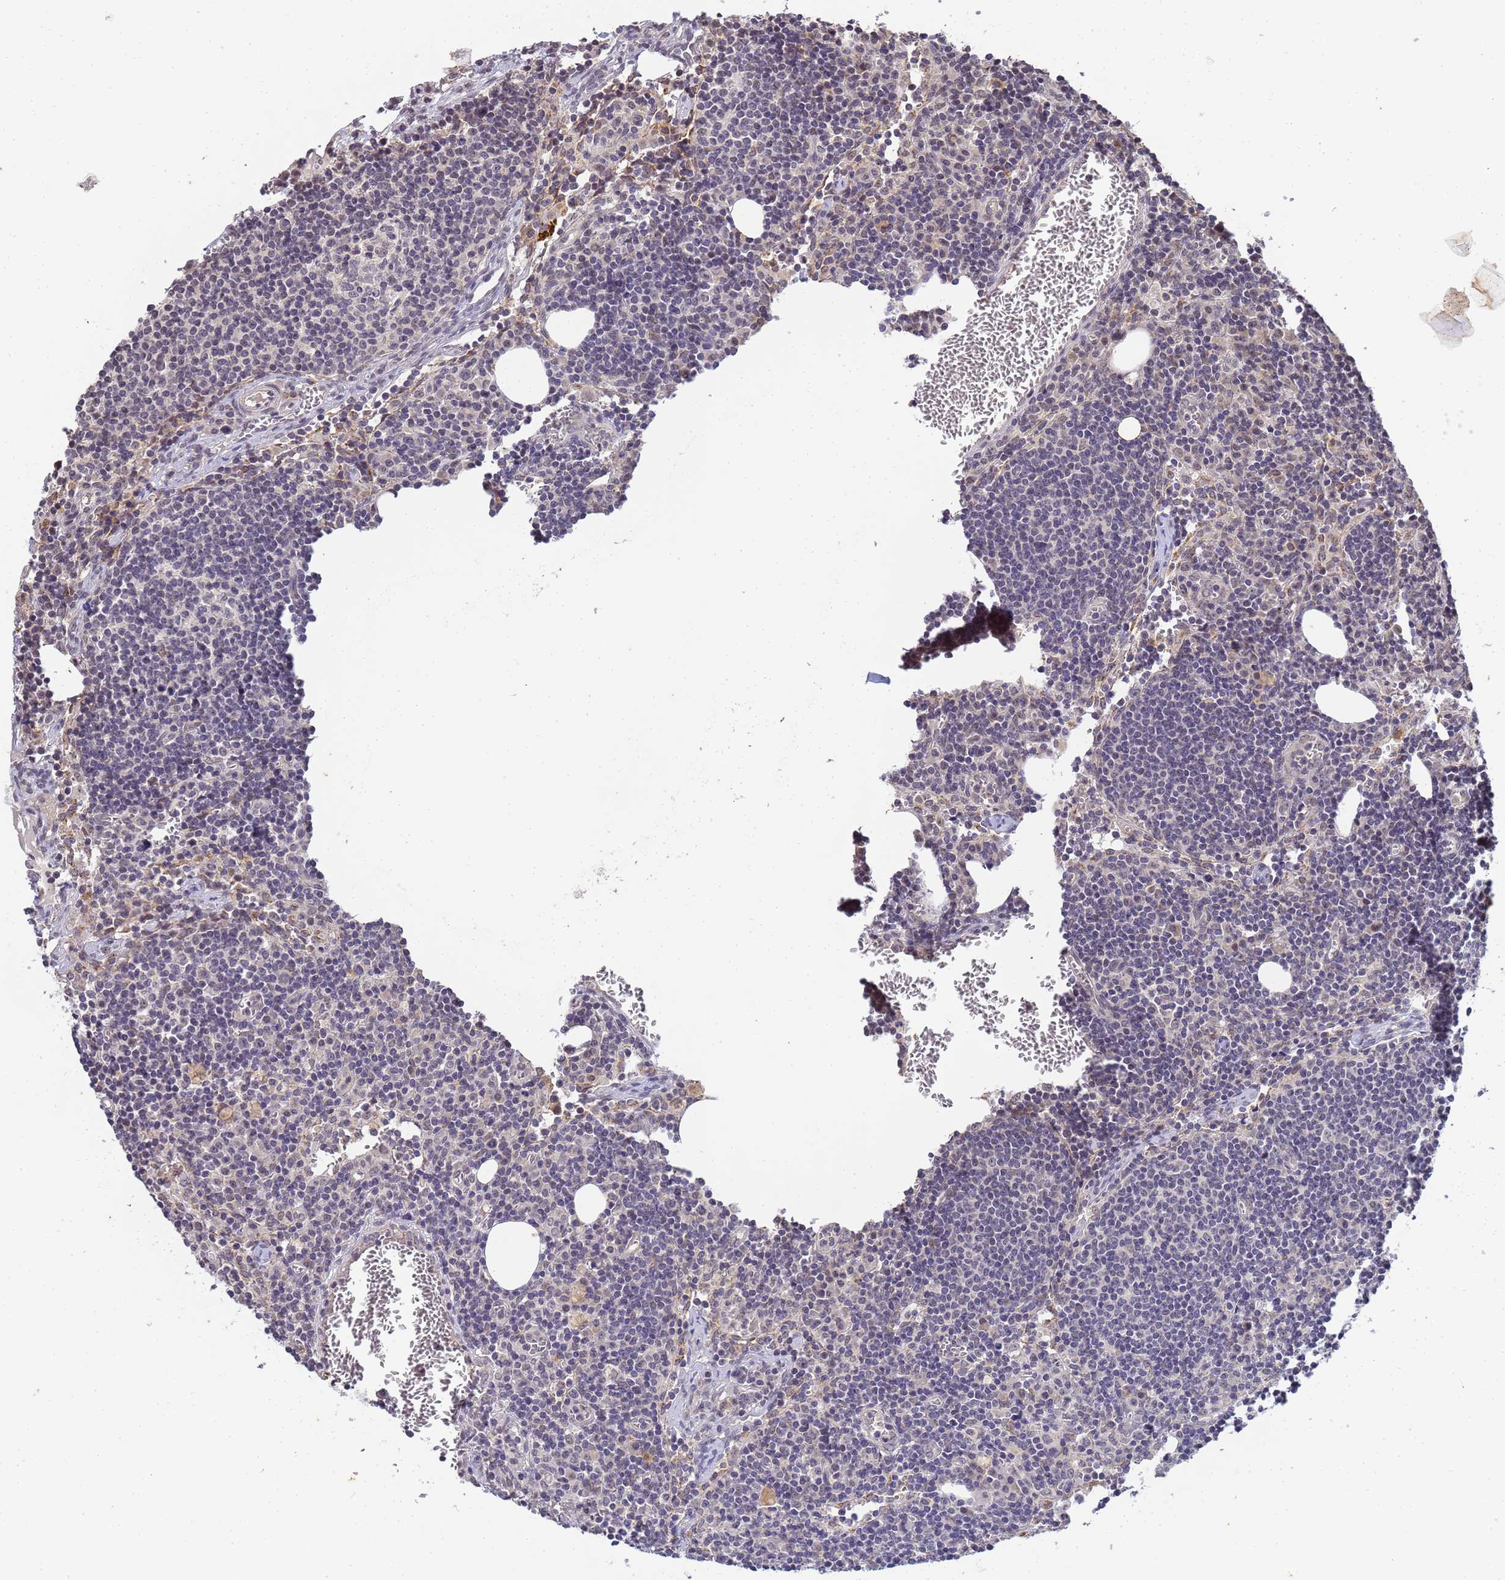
{"staining": {"intensity": "negative", "quantity": "none", "location": "none"}, "tissue": "lymph node", "cell_type": "Germinal center cells", "image_type": "normal", "snomed": [{"axis": "morphology", "description": "Normal tissue, NOS"}, {"axis": "topography", "description": "Lymph node"}], "caption": "DAB (3,3'-diaminobenzidine) immunohistochemical staining of benign lymph node demonstrates no significant expression in germinal center cells. Nuclei are stained in blue.", "gene": "MYL7", "patient": {"sex": "female", "age": 27}}